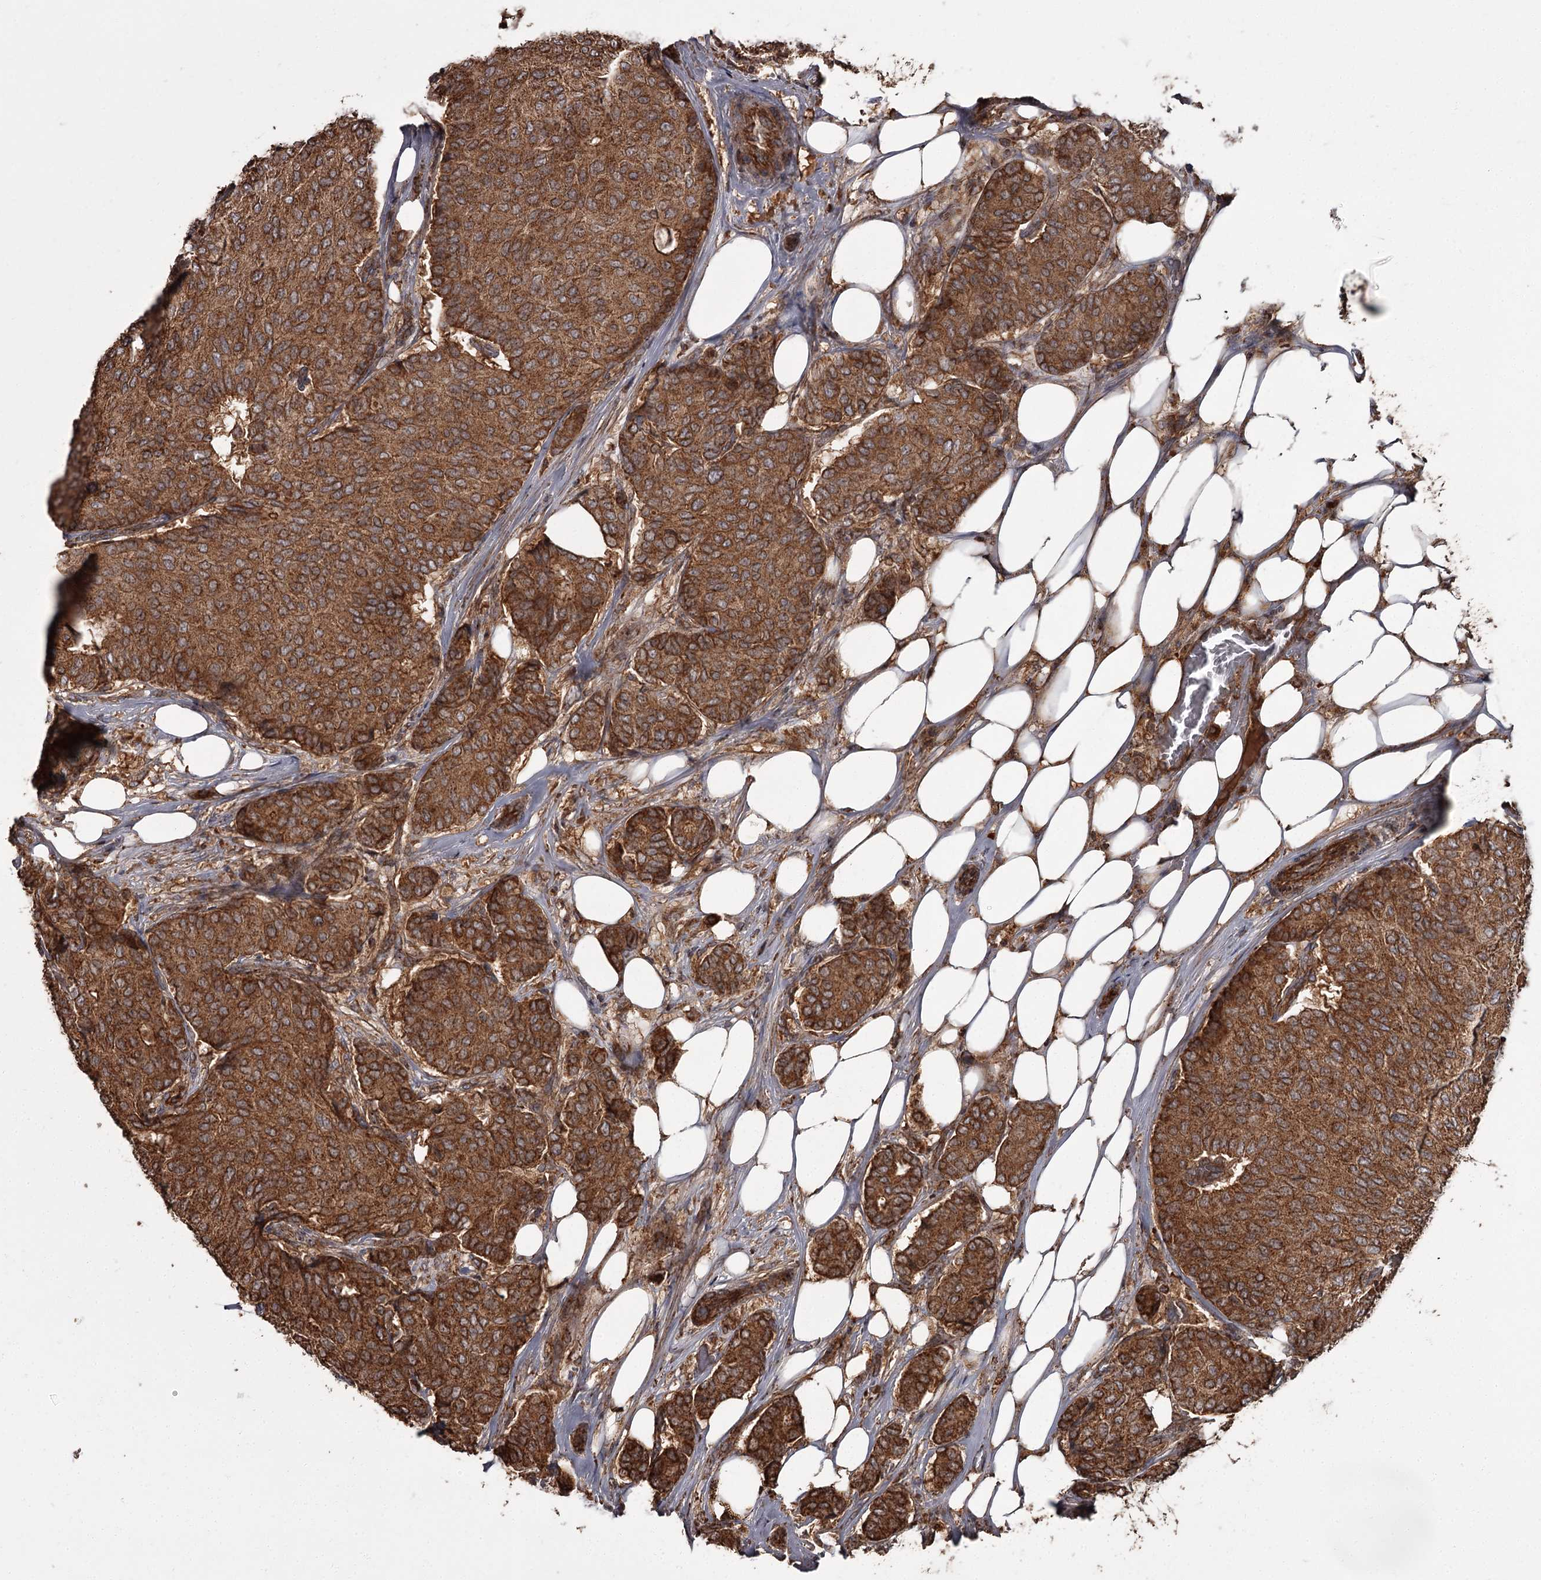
{"staining": {"intensity": "strong", "quantity": ">75%", "location": "cytoplasmic/membranous"}, "tissue": "breast cancer", "cell_type": "Tumor cells", "image_type": "cancer", "snomed": [{"axis": "morphology", "description": "Duct carcinoma"}, {"axis": "topography", "description": "Breast"}], "caption": "This image reveals immunohistochemistry (IHC) staining of human breast invasive ductal carcinoma, with high strong cytoplasmic/membranous positivity in approximately >75% of tumor cells.", "gene": "THAP9", "patient": {"sex": "female", "age": 75}}